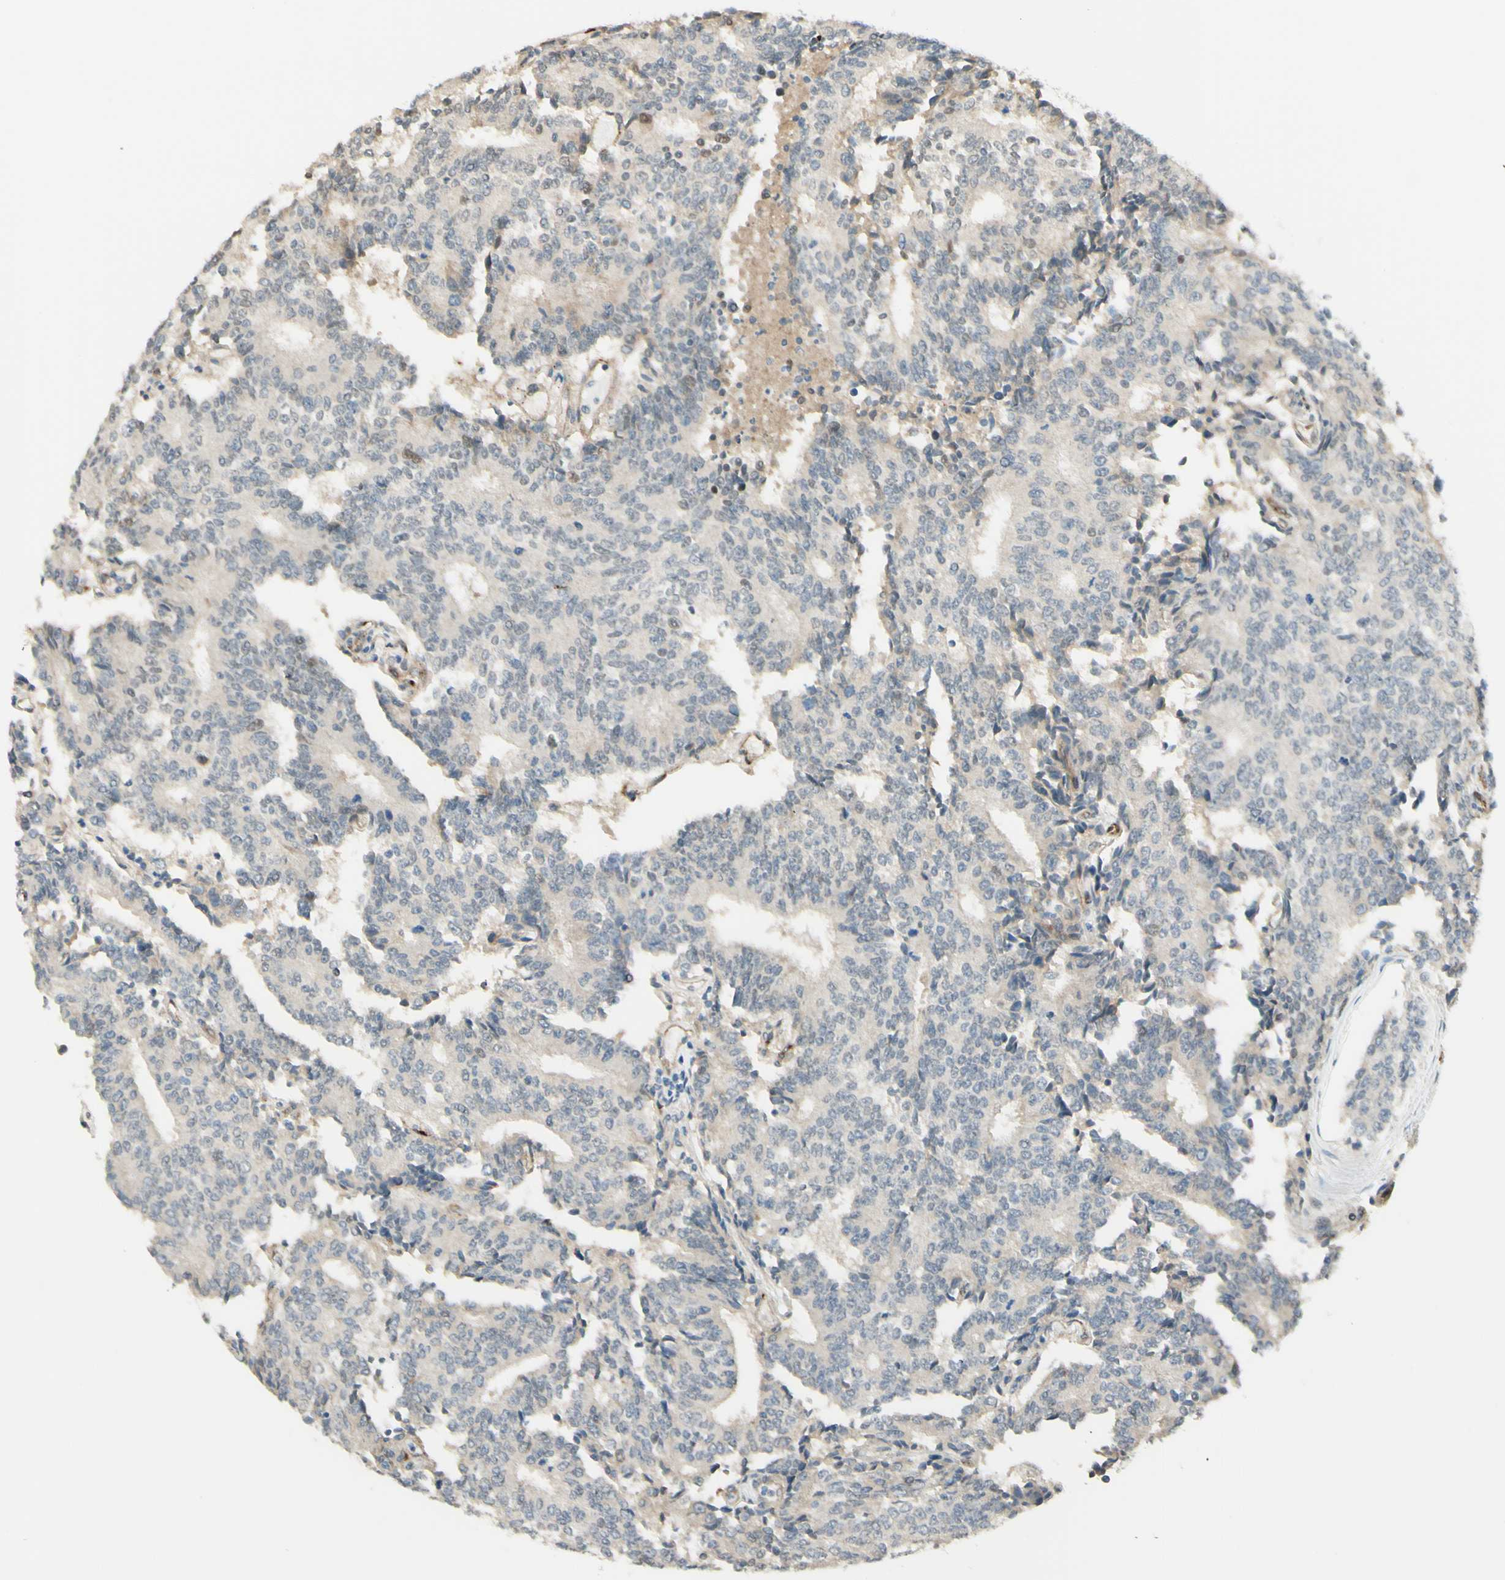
{"staining": {"intensity": "negative", "quantity": "none", "location": "none"}, "tissue": "prostate cancer", "cell_type": "Tumor cells", "image_type": "cancer", "snomed": [{"axis": "morphology", "description": "Normal tissue, NOS"}, {"axis": "morphology", "description": "Adenocarcinoma, High grade"}, {"axis": "topography", "description": "Prostate"}, {"axis": "topography", "description": "Seminal veicle"}], "caption": "Human prostate cancer (high-grade adenocarcinoma) stained for a protein using immunohistochemistry (IHC) exhibits no positivity in tumor cells.", "gene": "ANGPT2", "patient": {"sex": "male", "age": 55}}